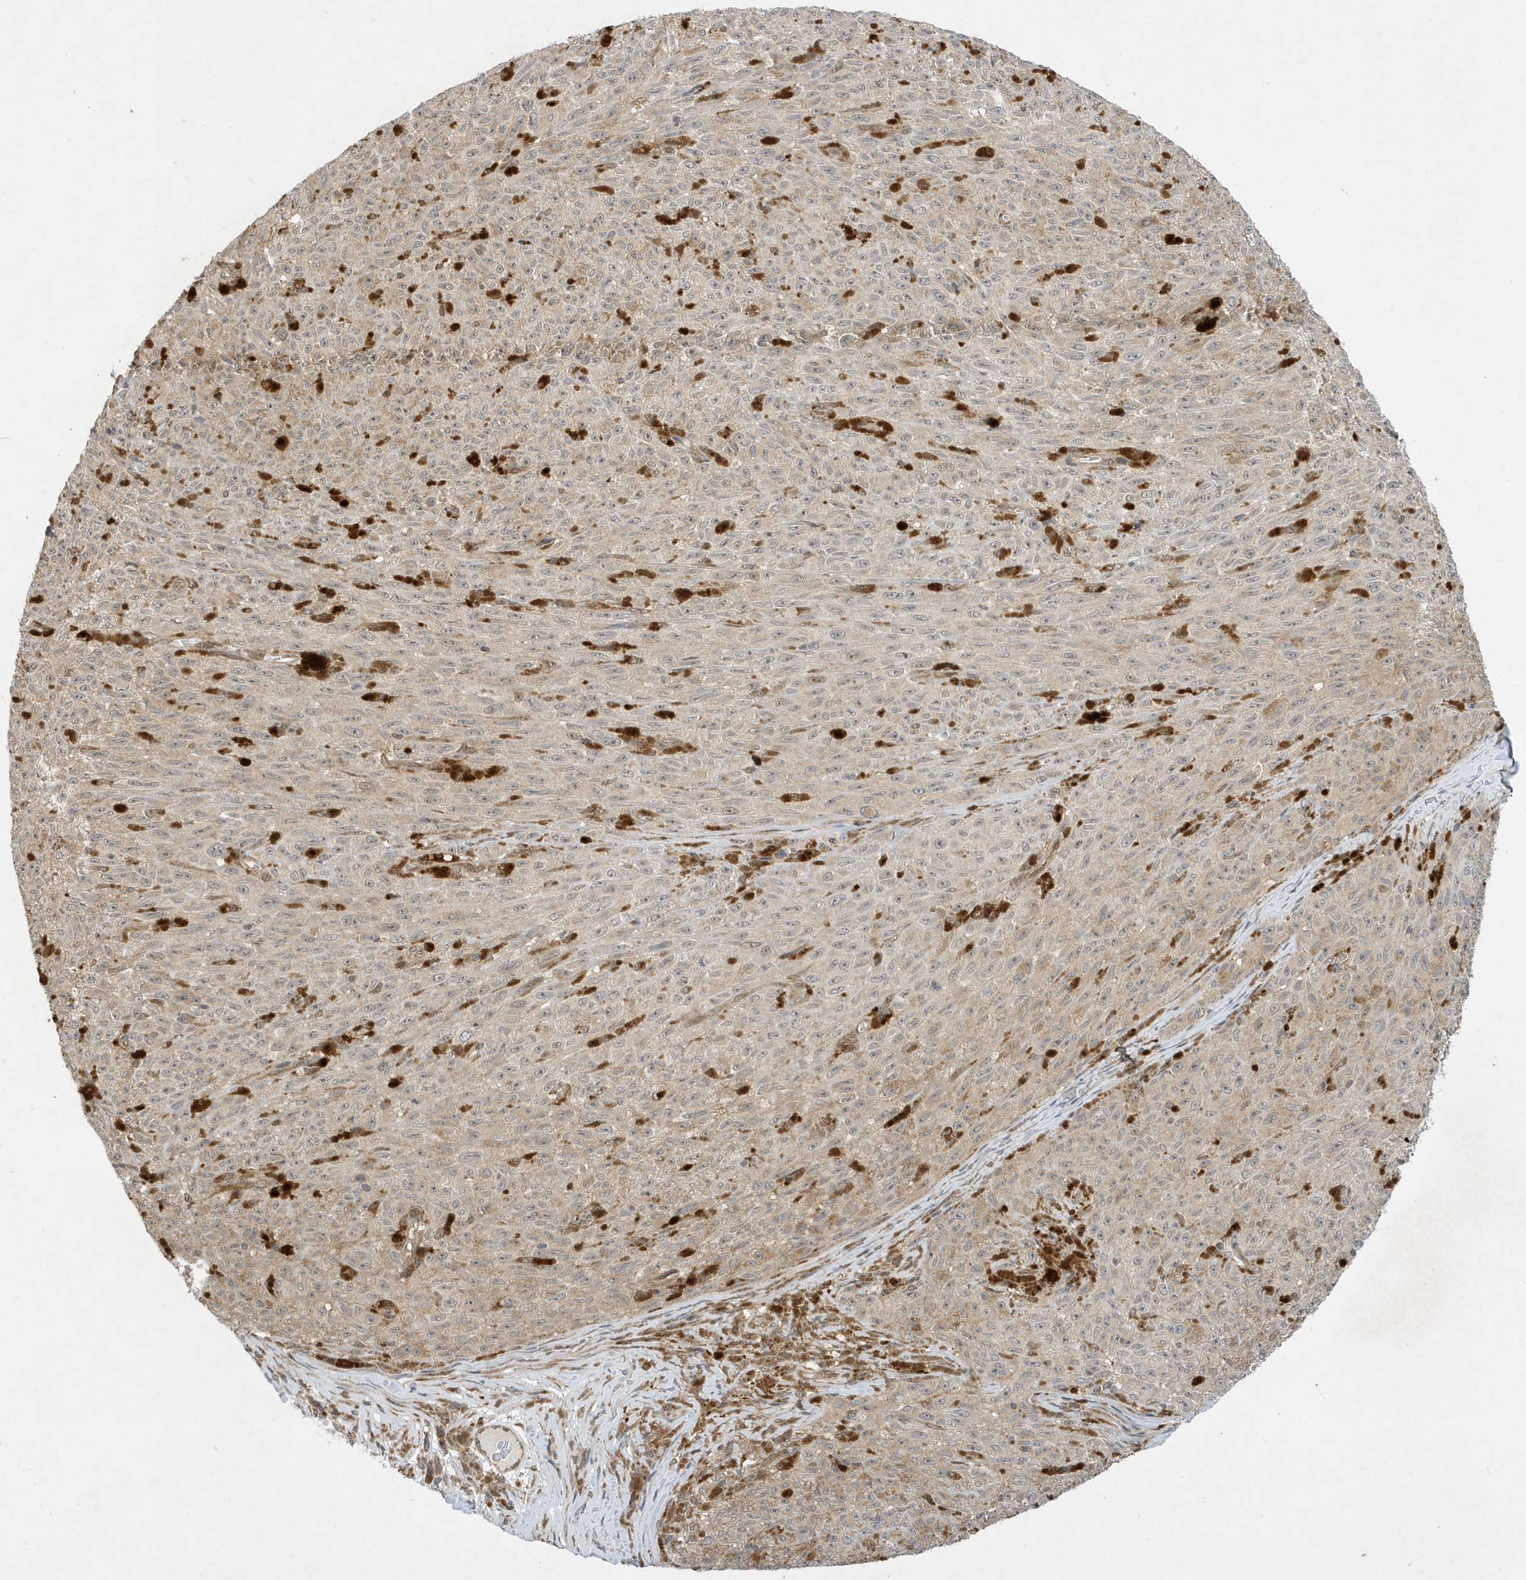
{"staining": {"intensity": "weak", "quantity": "<25%", "location": "cytoplasmic/membranous"}, "tissue": "melanoma", "cell_type": "Tumor cells", "image_type": "cancer", "snomed": [{"axis": "morphology", "description": "Malignant melanoma, NOS"}, {"axis": "topography", "description": "Skin"}], "caption": "Immunohistochemistry (IHC) of melanoma shows no positivity in tumor cells.", "gene": "NCOA7", "patient": {"sex": "female", "age": 82}}